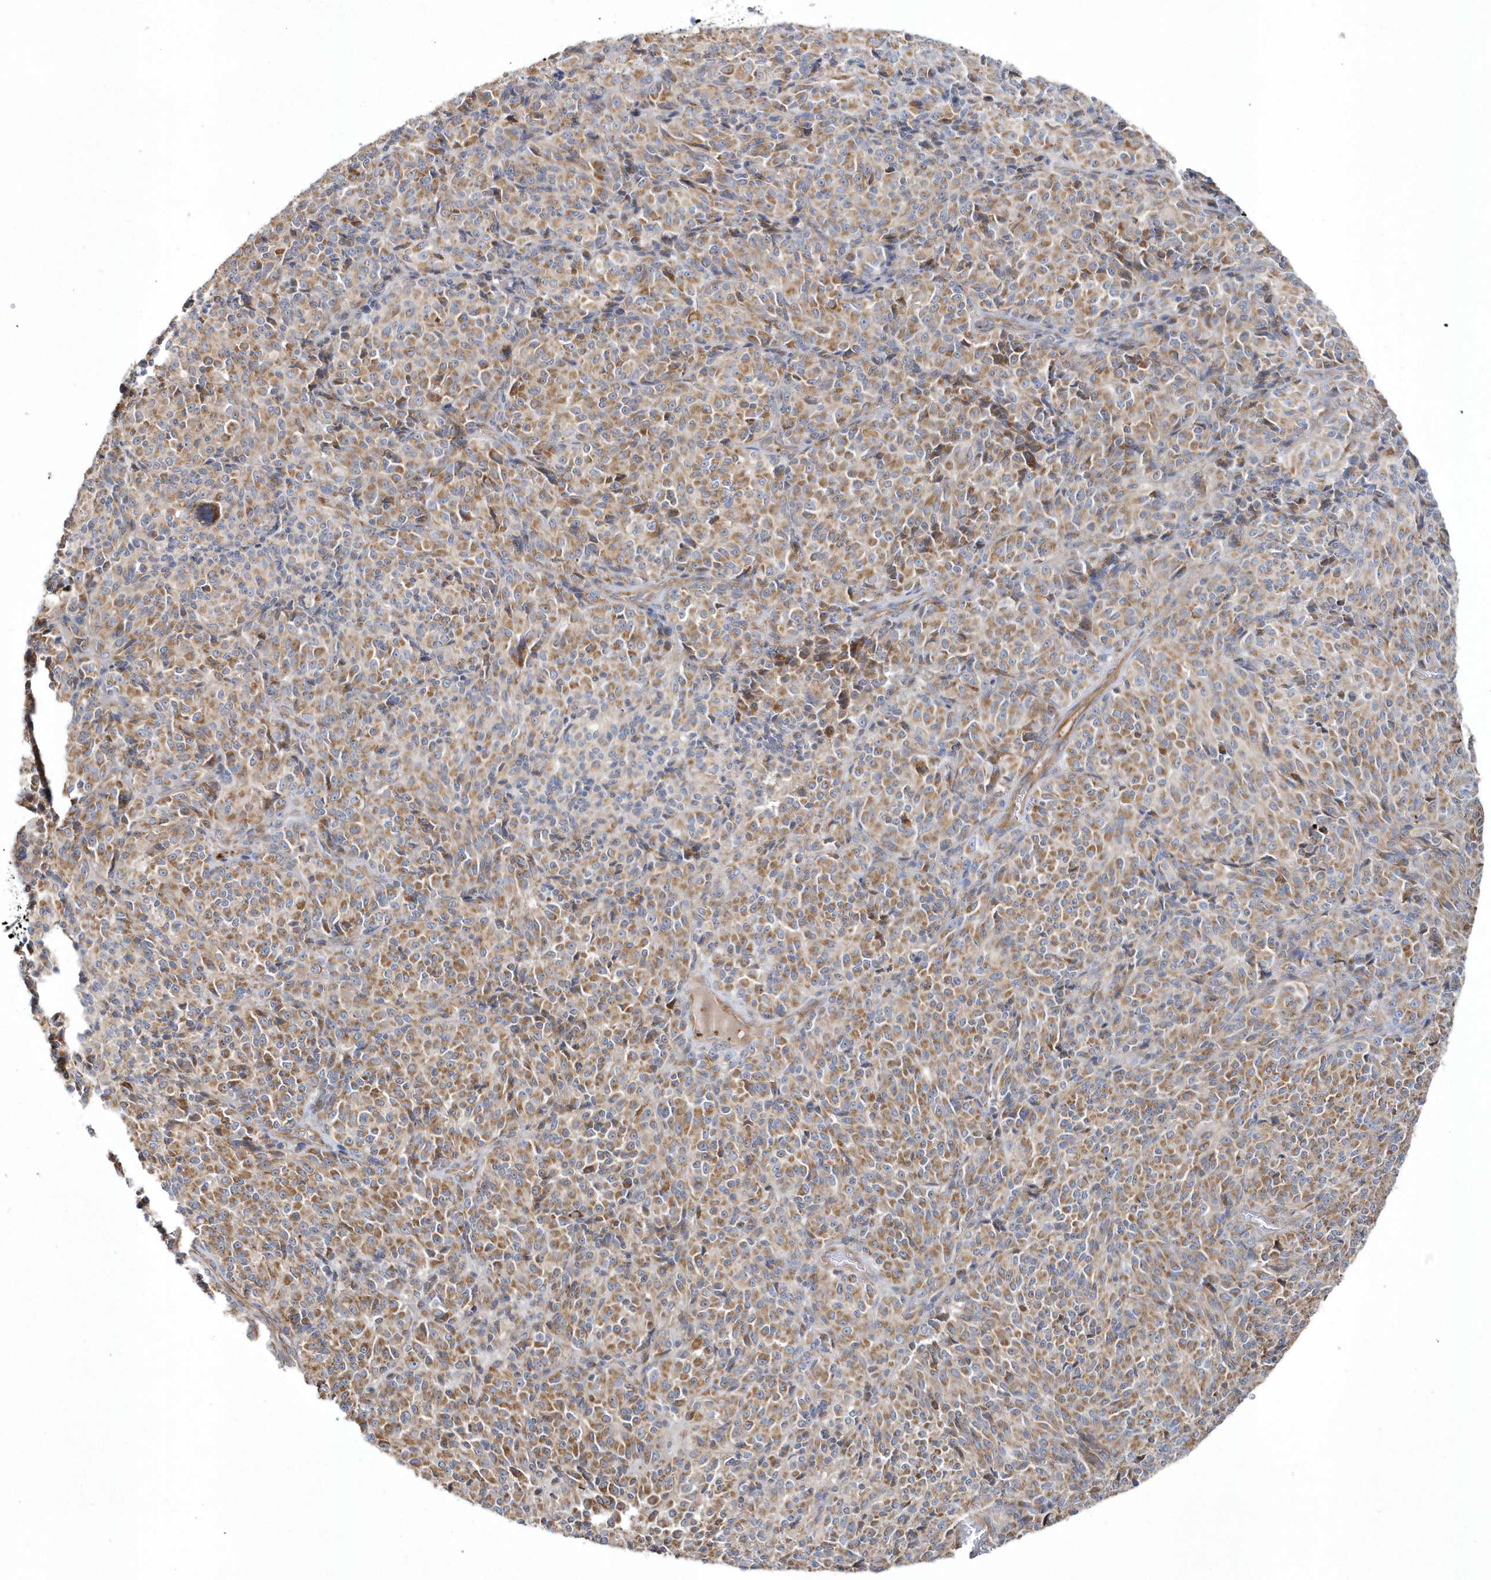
{"staining": {"intensity": "moderate", "quantity": ">75%", "location": "cytoplasmic/membranous"}, "tissue": "melanoma", "cell_type": "Tumor cells", "image_type": "cancer", "snomed": [{"axis": "morphology", "description": "Malignant melanoma, Metastatic site"}, {"axis": "topography", "description": "Brain"}], "caption": "The photomicrograph reveals a brown stain indicating the presence of a protein in the cytoplasmic/membranous of tumor cells in malignant melanoma (metastatic site). The staining is performed using DAB brown chromogen to label protein expression. The nuclei are counter-stained blue using hematoxylin.", "gene": "LEXM", "patient": {"sex": "female", "age": 56}}